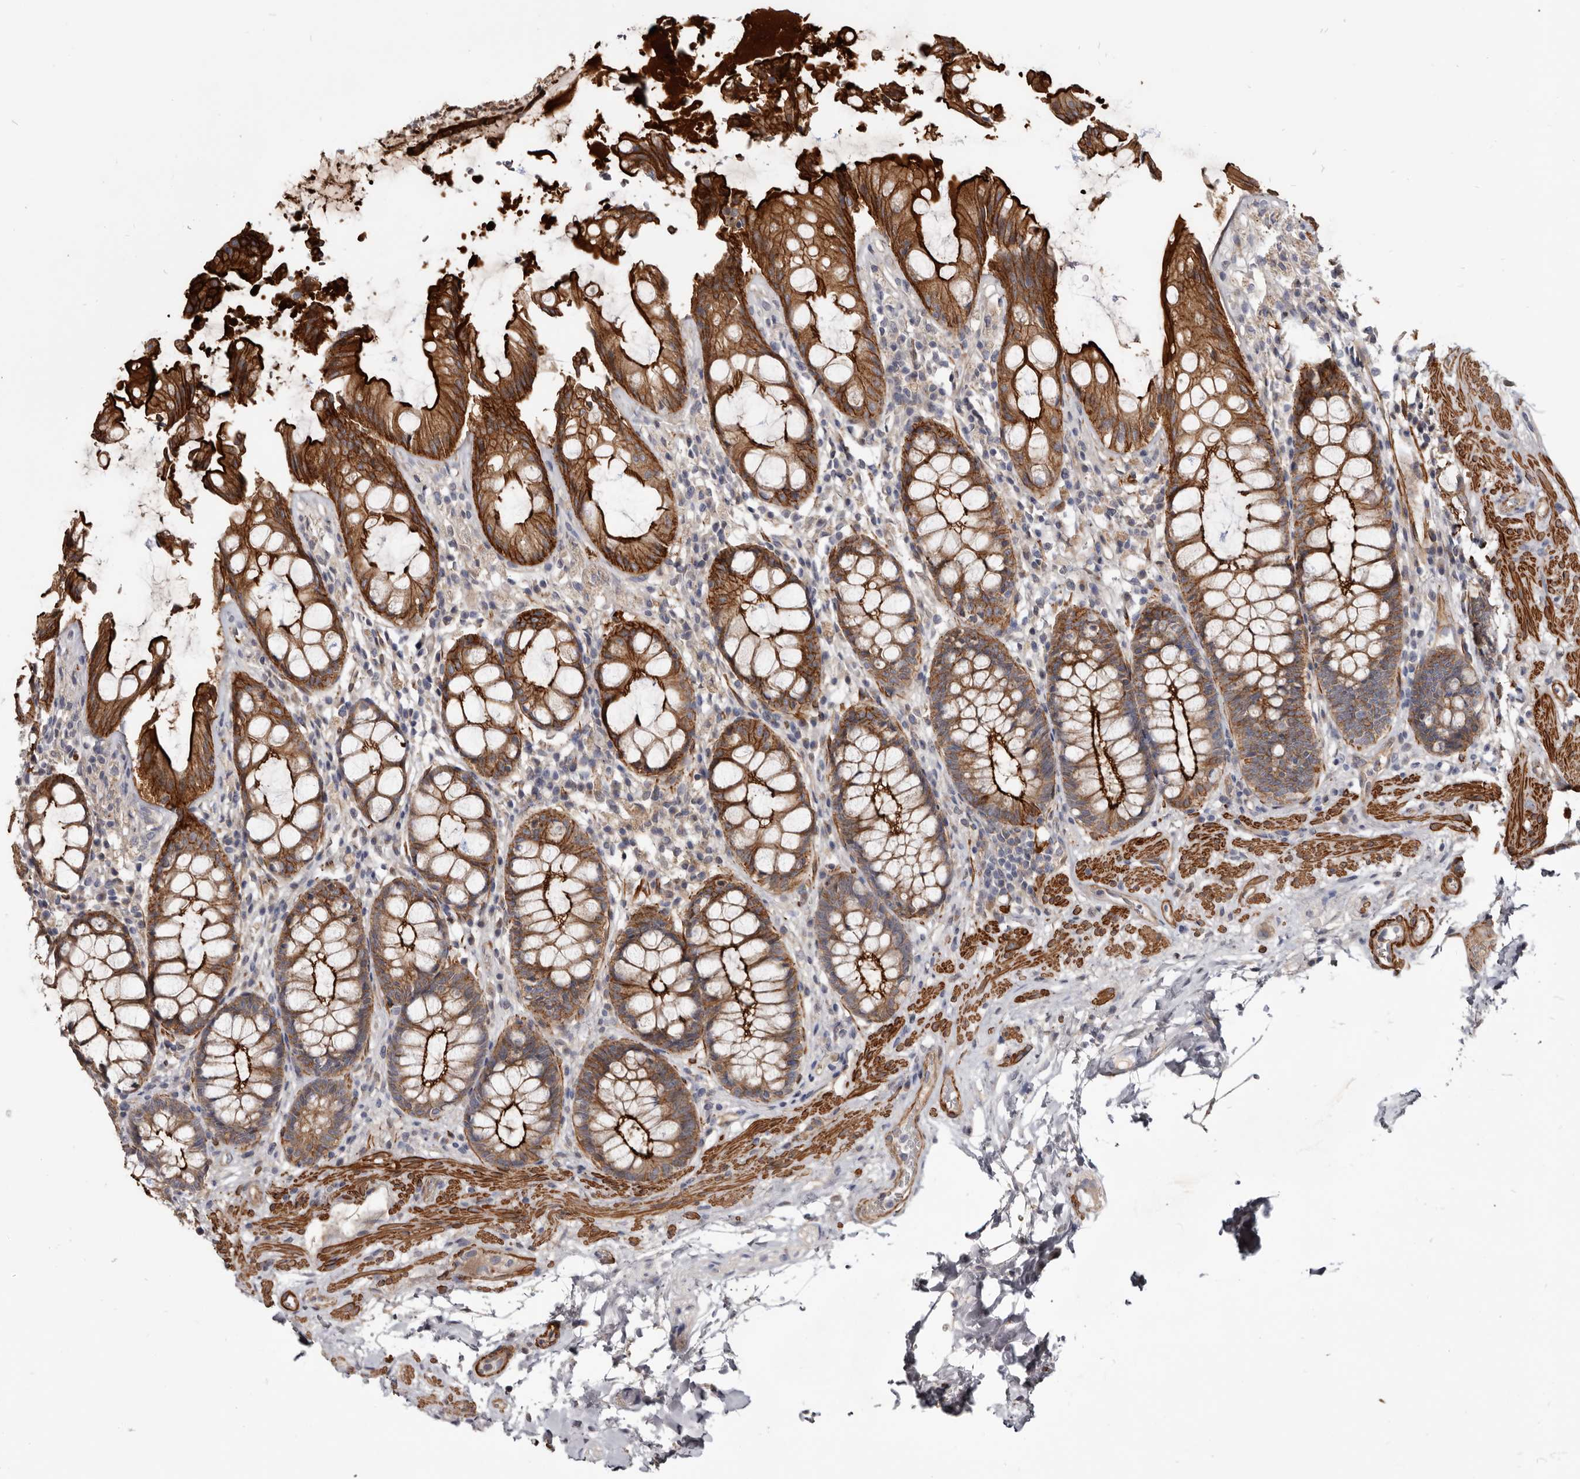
{"staining": {"intensity": "strong", "quantity": ">75%", "location": "cytoplasmic/membranous"}, "tissue": "rectum", "cell_type": "Glandular cells", "image_type": "normal", "snomed": [{"axis": "morphology", "description": "Normal tissue, NOS"}, {"axis": "topography", "description": "Rectum"}], "caption": "Immunohistochemistry (IHC) staining of unremarkable rectum, which reveals high levels of strong cytoplasmic/membranous expression in approximately >75% of glandular cells indicating strong cytoplasmic/membranous protein expression. The staining was performed using DAB (brown) for protein detection and nuclei were counterstained in hematoxylin (blue).", "gene": "CGN", "patient": {"sex": "male", "age": 64}}